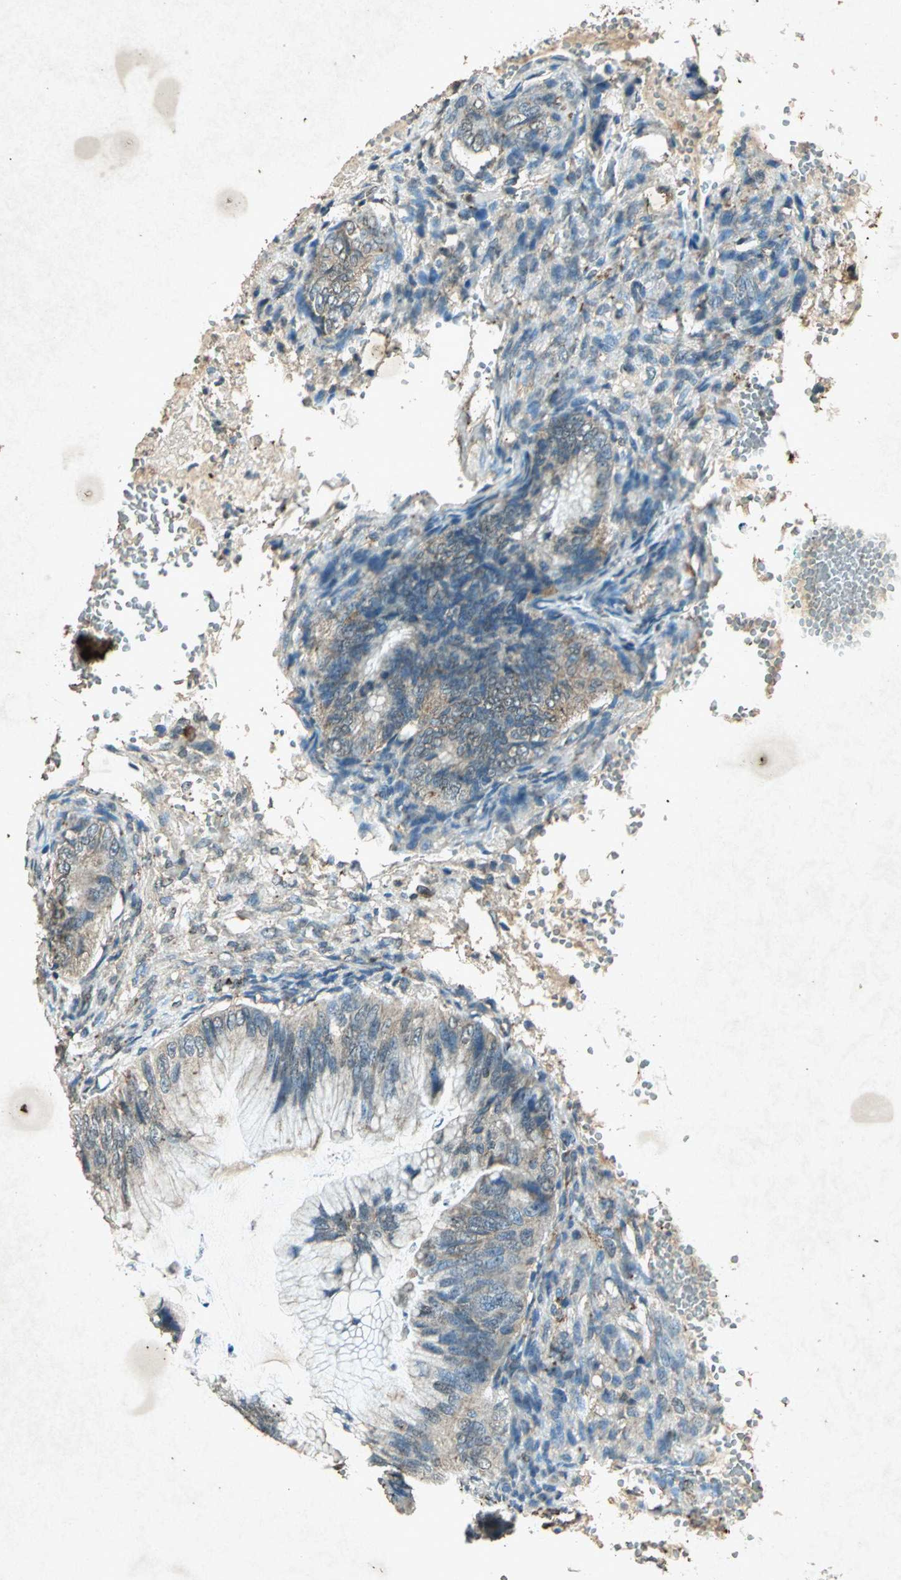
{"staining": {"intensity": "moderate", "quantity": "25%-75%", "location": "cytoplasmic/membranous"}, "tissue": "ovarian cancer", "cell_type": "Tumor cells", "image_type": "cancer", "snomed": [{"axis": "morphology", "description": "Cystadenocarcinoma, mucinous, NOS"}, {"axis": "topography", "description": "Ovary"}], "caption": "An immunohistochemistry (IHC) micrograph of neoplastic tissue is shown. Protein staining in brown shows moderate cytoplasmic/membranous positivity in mucinous cystadenocarcinoma (ovarian) within tumor cells. Nuclei are stained in blue.", "gene": "PSEN1", "patient": {"sex": "female", "age": 36}}